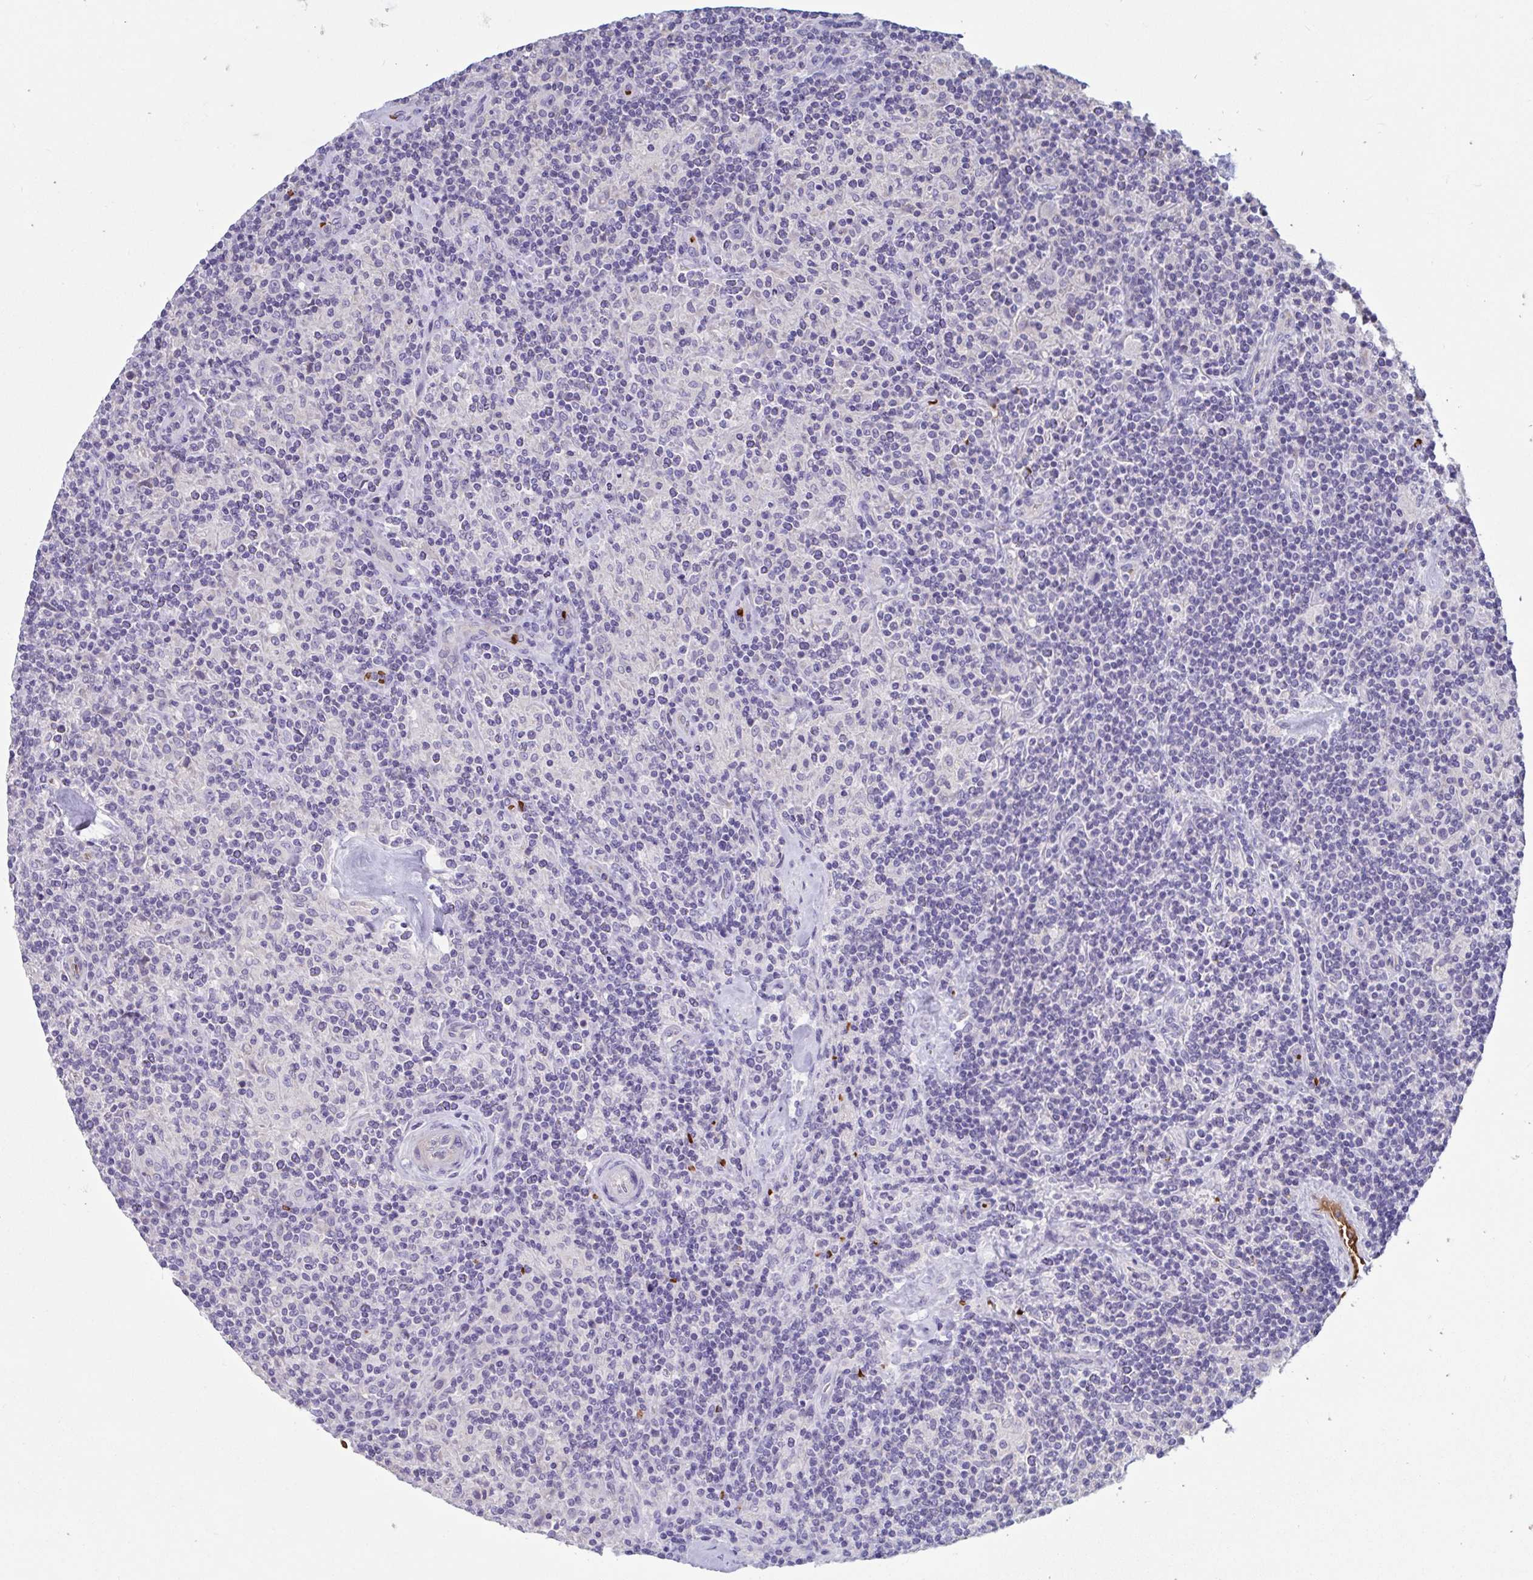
{"staining": {"intensity": "negative", "quantity": "none", "location": "none"}, "tissue": "lymphoma", "cell_type": "Tumor cells", "image_type": "cancer", "snomed": [{"axis": "morphology", "description": "Hodgkin's disease, NOS"}, {"axis": "topography", "description": "Lymph node"}], "caption": "Histopathology image shows no protein expression in tumor cells of lymphoma tissue. (DAB IHC, high magnification).", "gene": "TTC30B", "patient": {"sex": "male", "age": 70}}